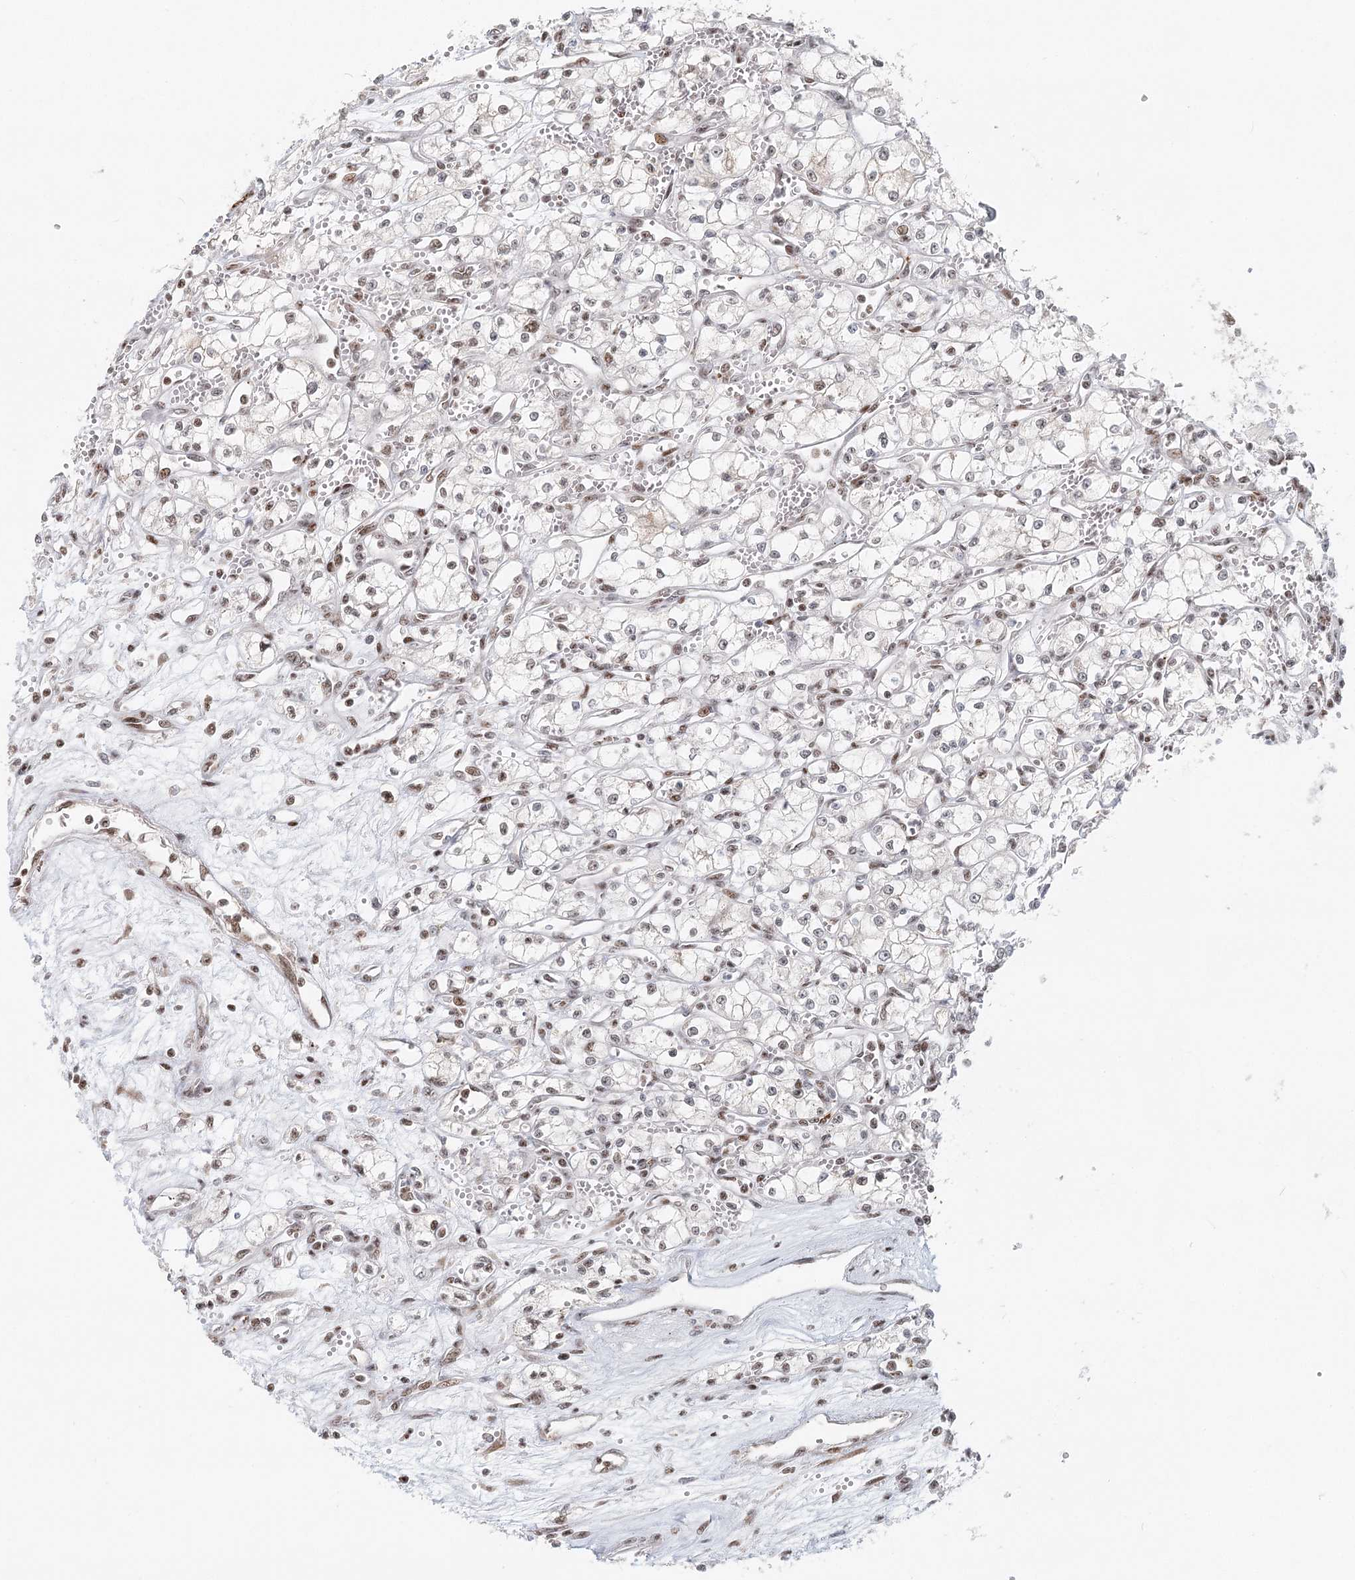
{"staining": {"intensity": "weak", "quantity": "<25%", "location": "nuclear"}, "tissue": "renal cancer", "cell_type": "Tumor cells", "image_type": "cancer", "snomed": [{"axis": "morphology", "description": "Adenocarcinoma, NOS"}, {"axis": "topography", "description": "Kidney"}], "caption": "A photomicrograph of adenocarcinoma (renal) stained for a protein shows no brown staining in tumor cells.", "gene": "BNIP5", "patient": {"sex": "male", "age": 59}}